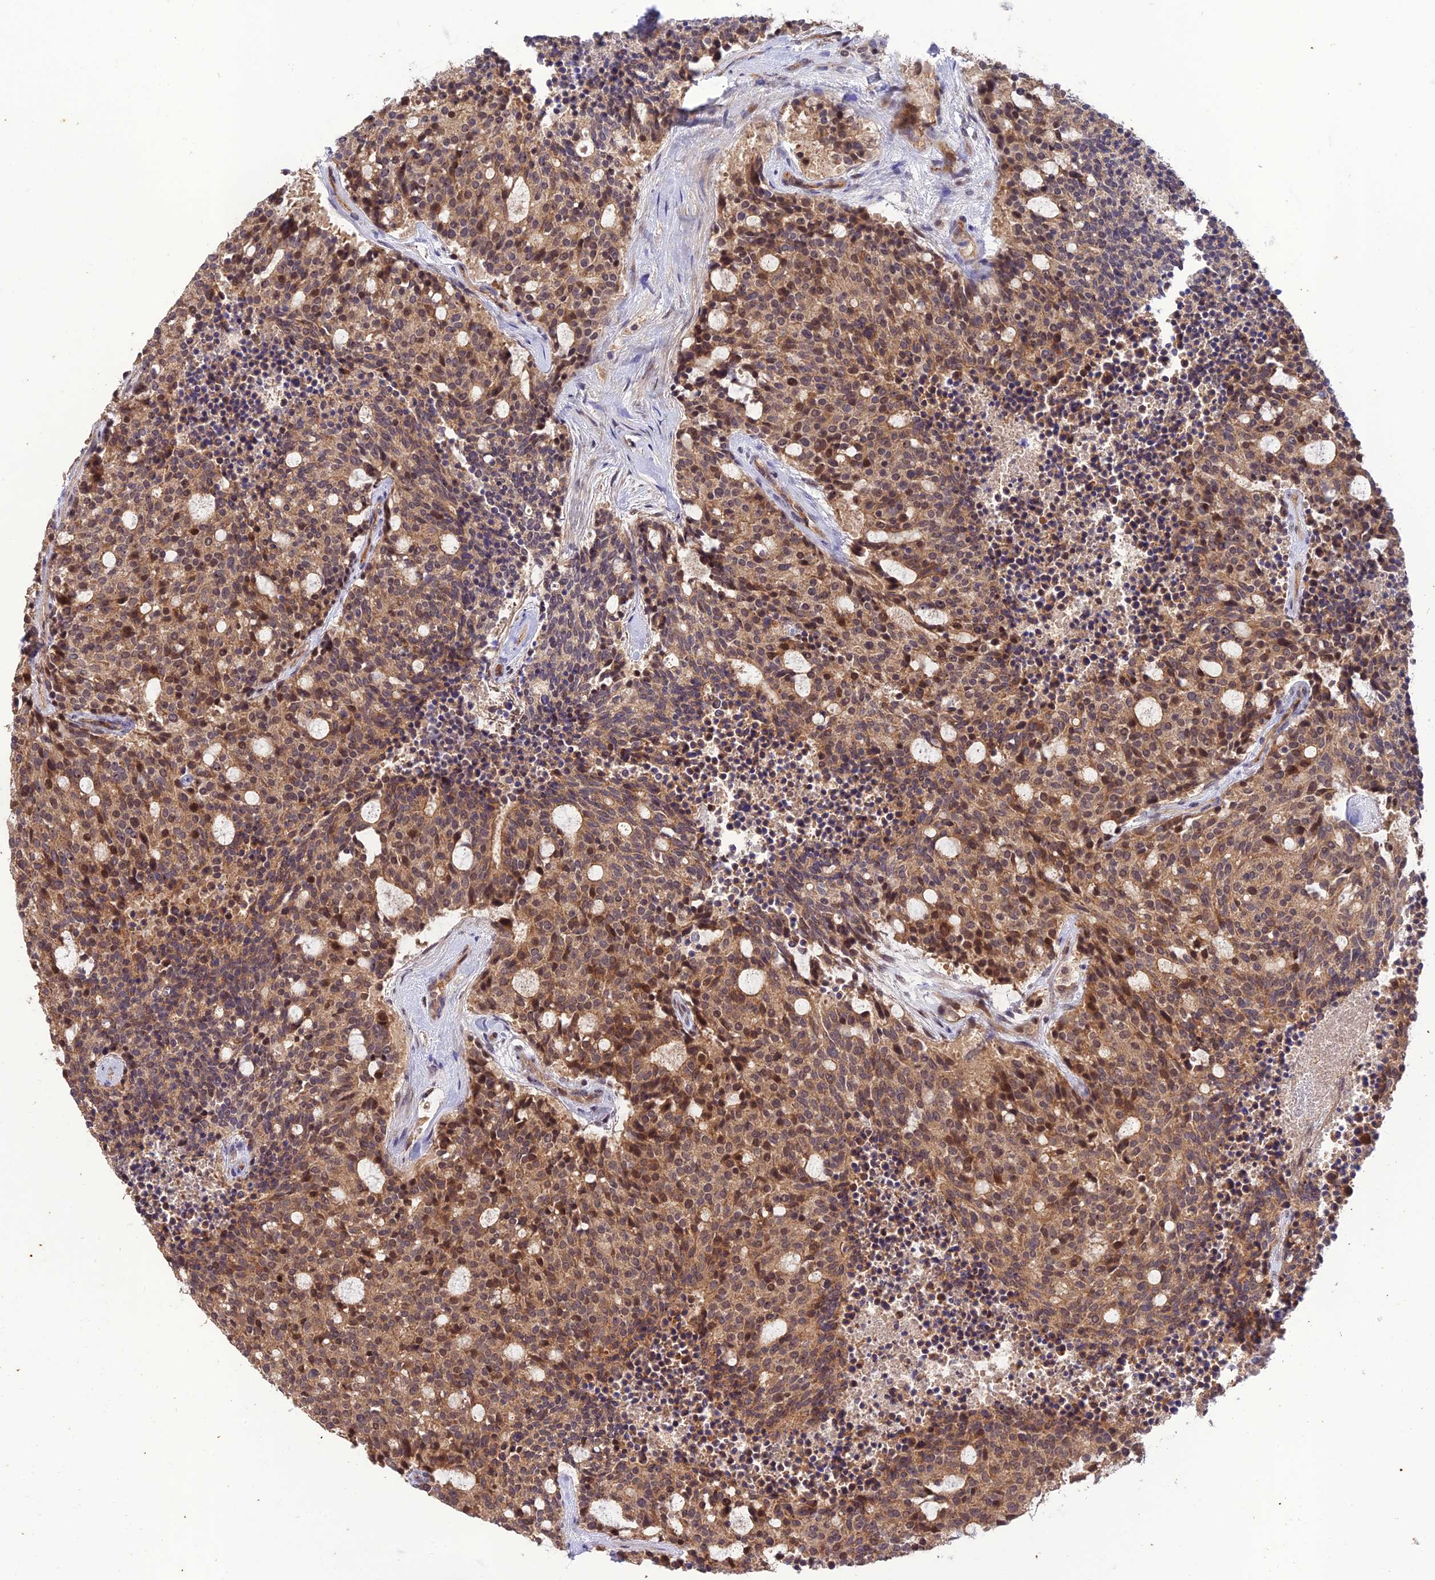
{"staining": {"intensity": "moderate", "quantity": ">75%", "location": "cytoplasmic/membranous,nuclear"}, "tissue": "carcinoid", "cell_type": "Tumor cells", "image_type": "cancer", "snomed": [{"axis": "morphology", "description": "Carcinoid, malignant, NOS"}, {"axis": "topography", "description": "Pancreas"}], "caption": "Protein staining of carcinoid tissue exhibits moderate cytoplasmic/membranous and nuclear positivity in about >75% of tumor cells.", "gene": "REV1", "patient": {"sex": "female", "age": 54}}